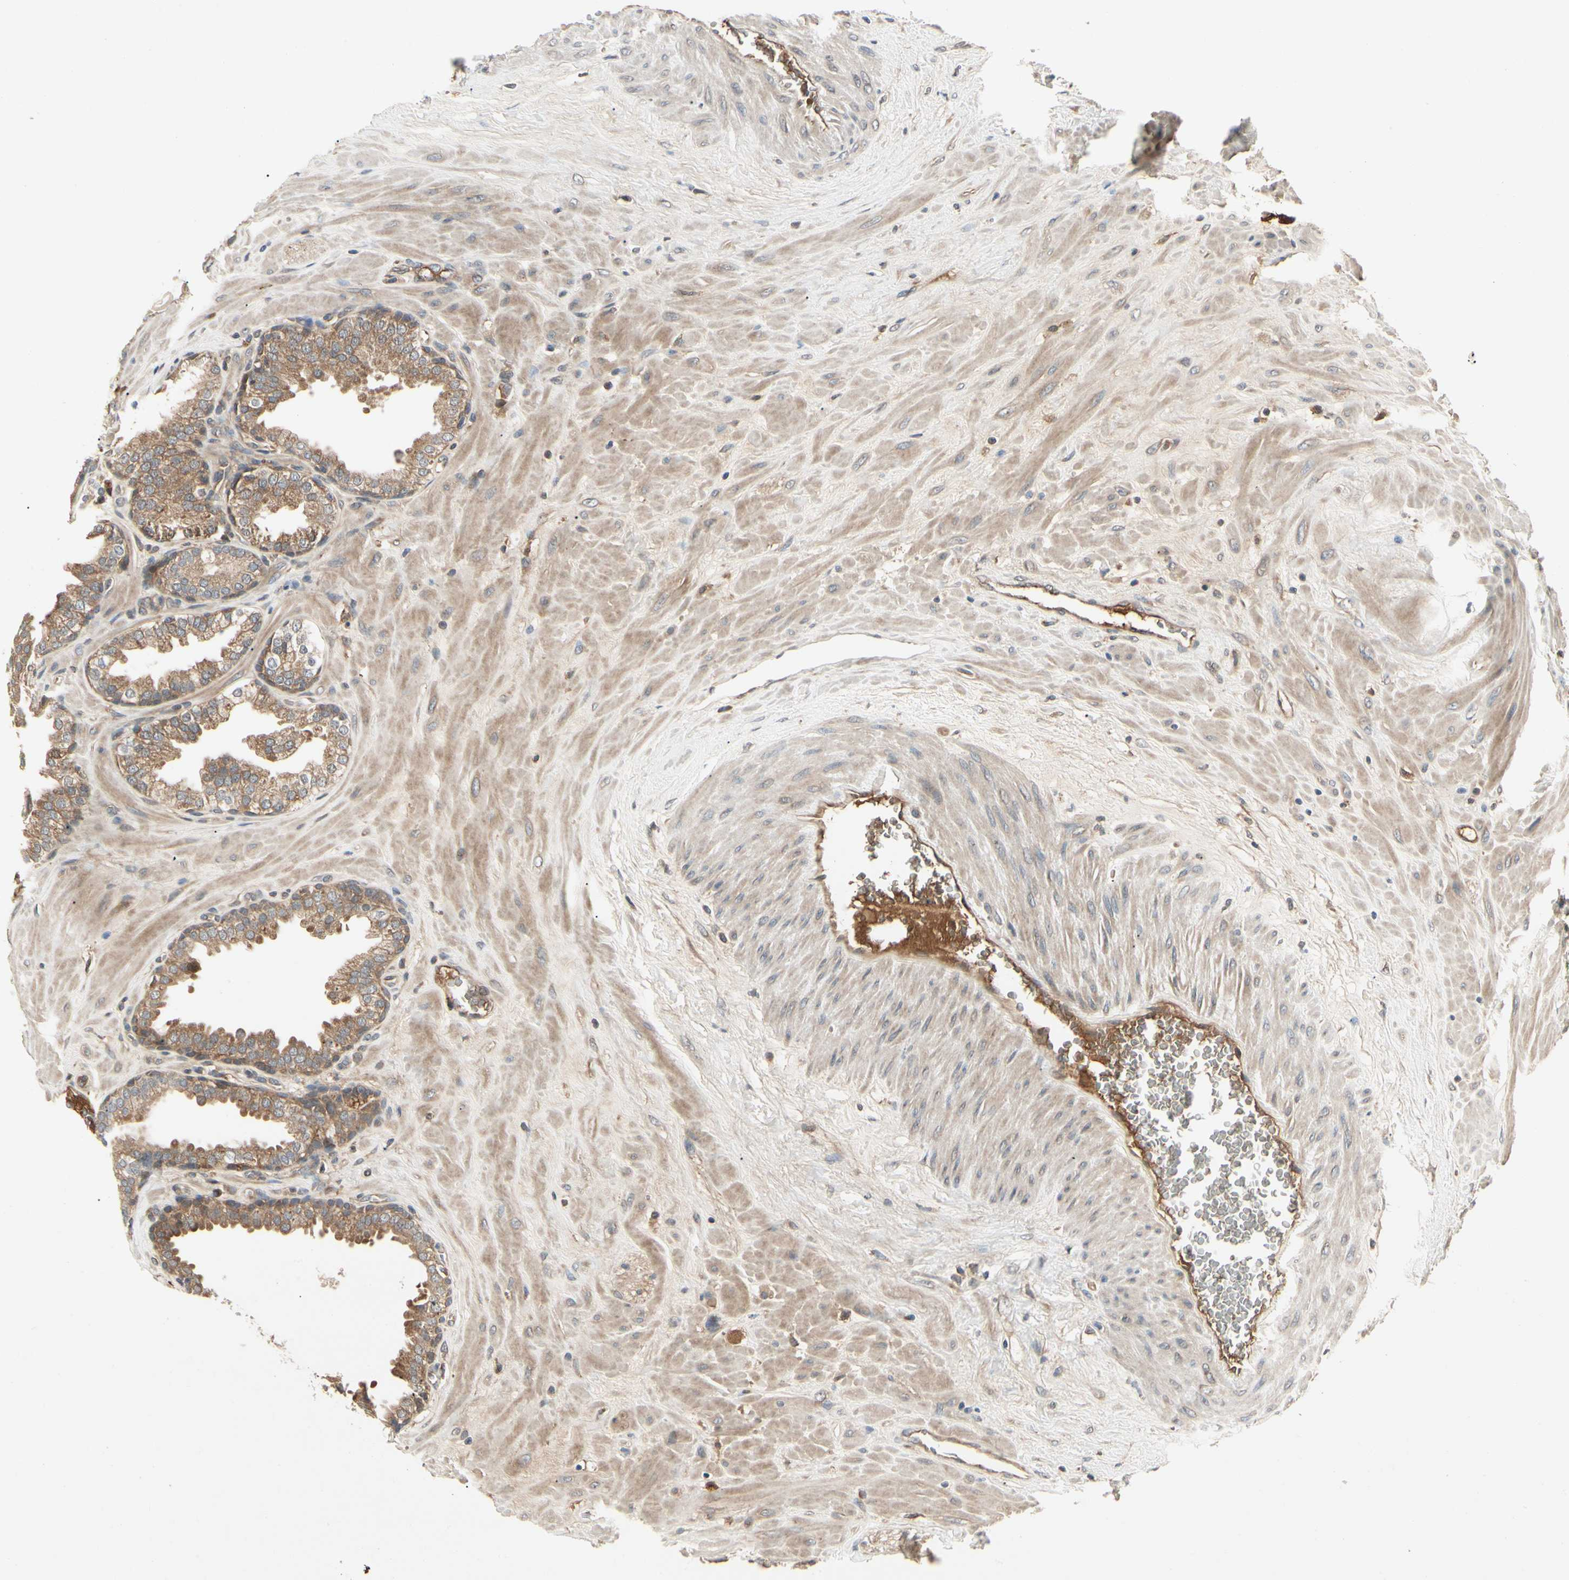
{"staining": {"intensity": "moderate", "quantity": ">75%", "location": "cytoplasmic/membranous"}, "tissue": "prostate", "cell_type": "Glandular cells", "image_type": "normal", "snomed": [{"axis": "morphology", "description": "Normal tissue, NOS"}, {"axis": "topography", "description": "Prostate"}], "caption": "Immunohistochemical staining of normal human prostate shows medium levels of moderate cytoplasmic/membranous staining in about >75% of glandular cells. The protein of interest is shown in brown color, while the nuclei are stained blue.", "gene": "RNF14", "patient": {"sex": "male", "age": 51}}